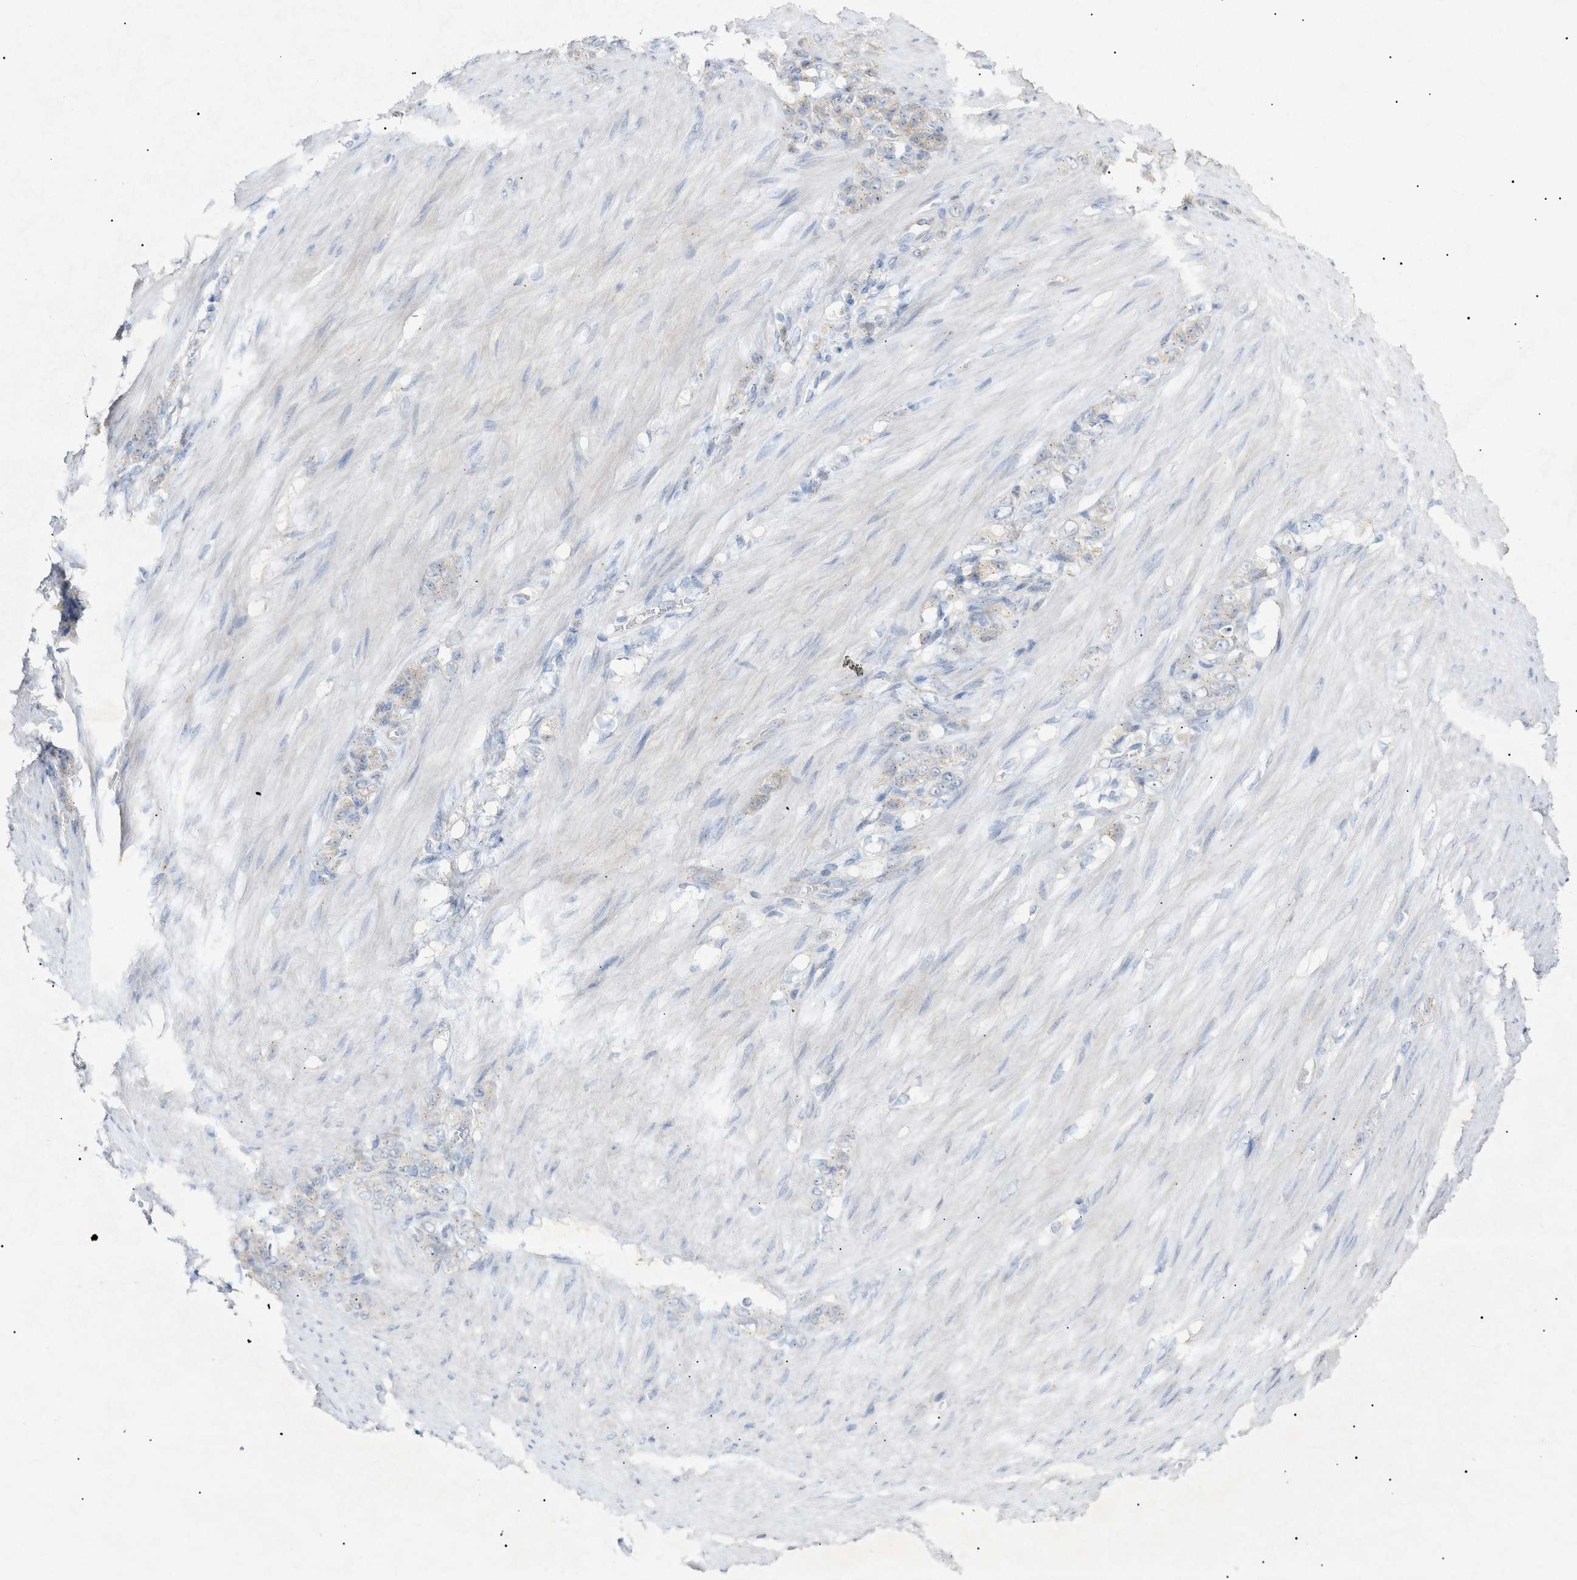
{"staining": {"intensity": "negative", "quantity": "none", "location": "none"}, "tissue": "stomach cancer", "cell_type": "Tumor cells", "image_type": "cancer", "snomed": [{"axis": "morphology", "description": "Adenocarcinoma, NOS"}, {"axis": "topography", "description": "Stomach"}], "caption": "This is an immunohistochemistry (IHC) photomicrograph of stomach cancer. There is no expression in tumor cells.", "gene": "SLC25A31", "patient": {"sex": "male", "age": 82}}